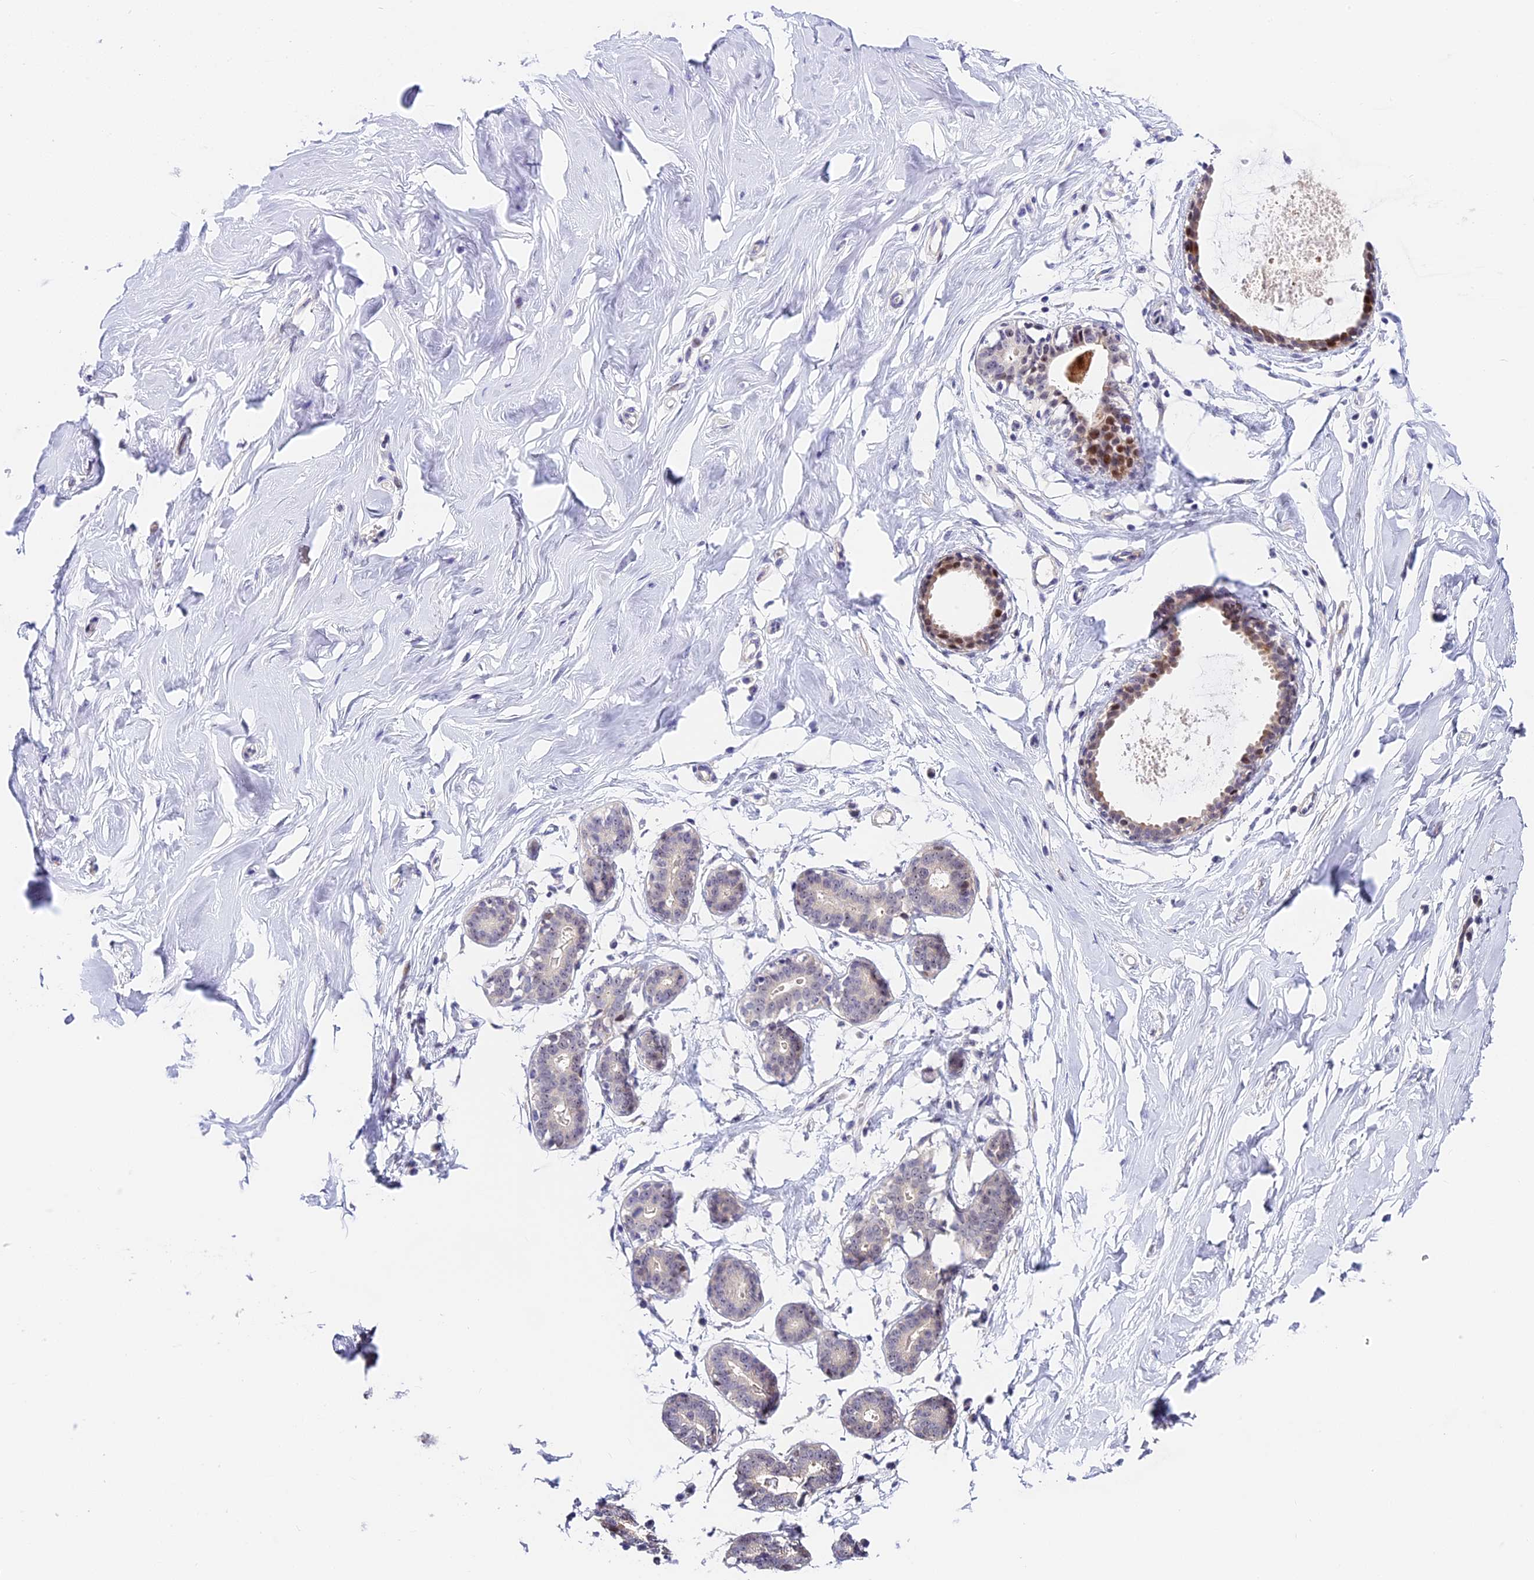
{"staining": {"intensity": "negative", "quantity": "none", "location": "none"}, "tissue": "breast", "cell_type": "Adipocytes", "image_type": "normal", "snomed": [{"axis": "morphology", "description": "Normal tissue, NOS"}, {"axis": "morphology", "description": "Adenoma, NOS"}, {"axis": "topography", "description": "Breast"}], "caption": "IHC of unremarkable human breast shows no staining in adipocytes. (DAB IHC visualized using brightfield microscopy, high magnification).", "gene": "MIDN", "patient": {"sex": "female", "age": 23}}